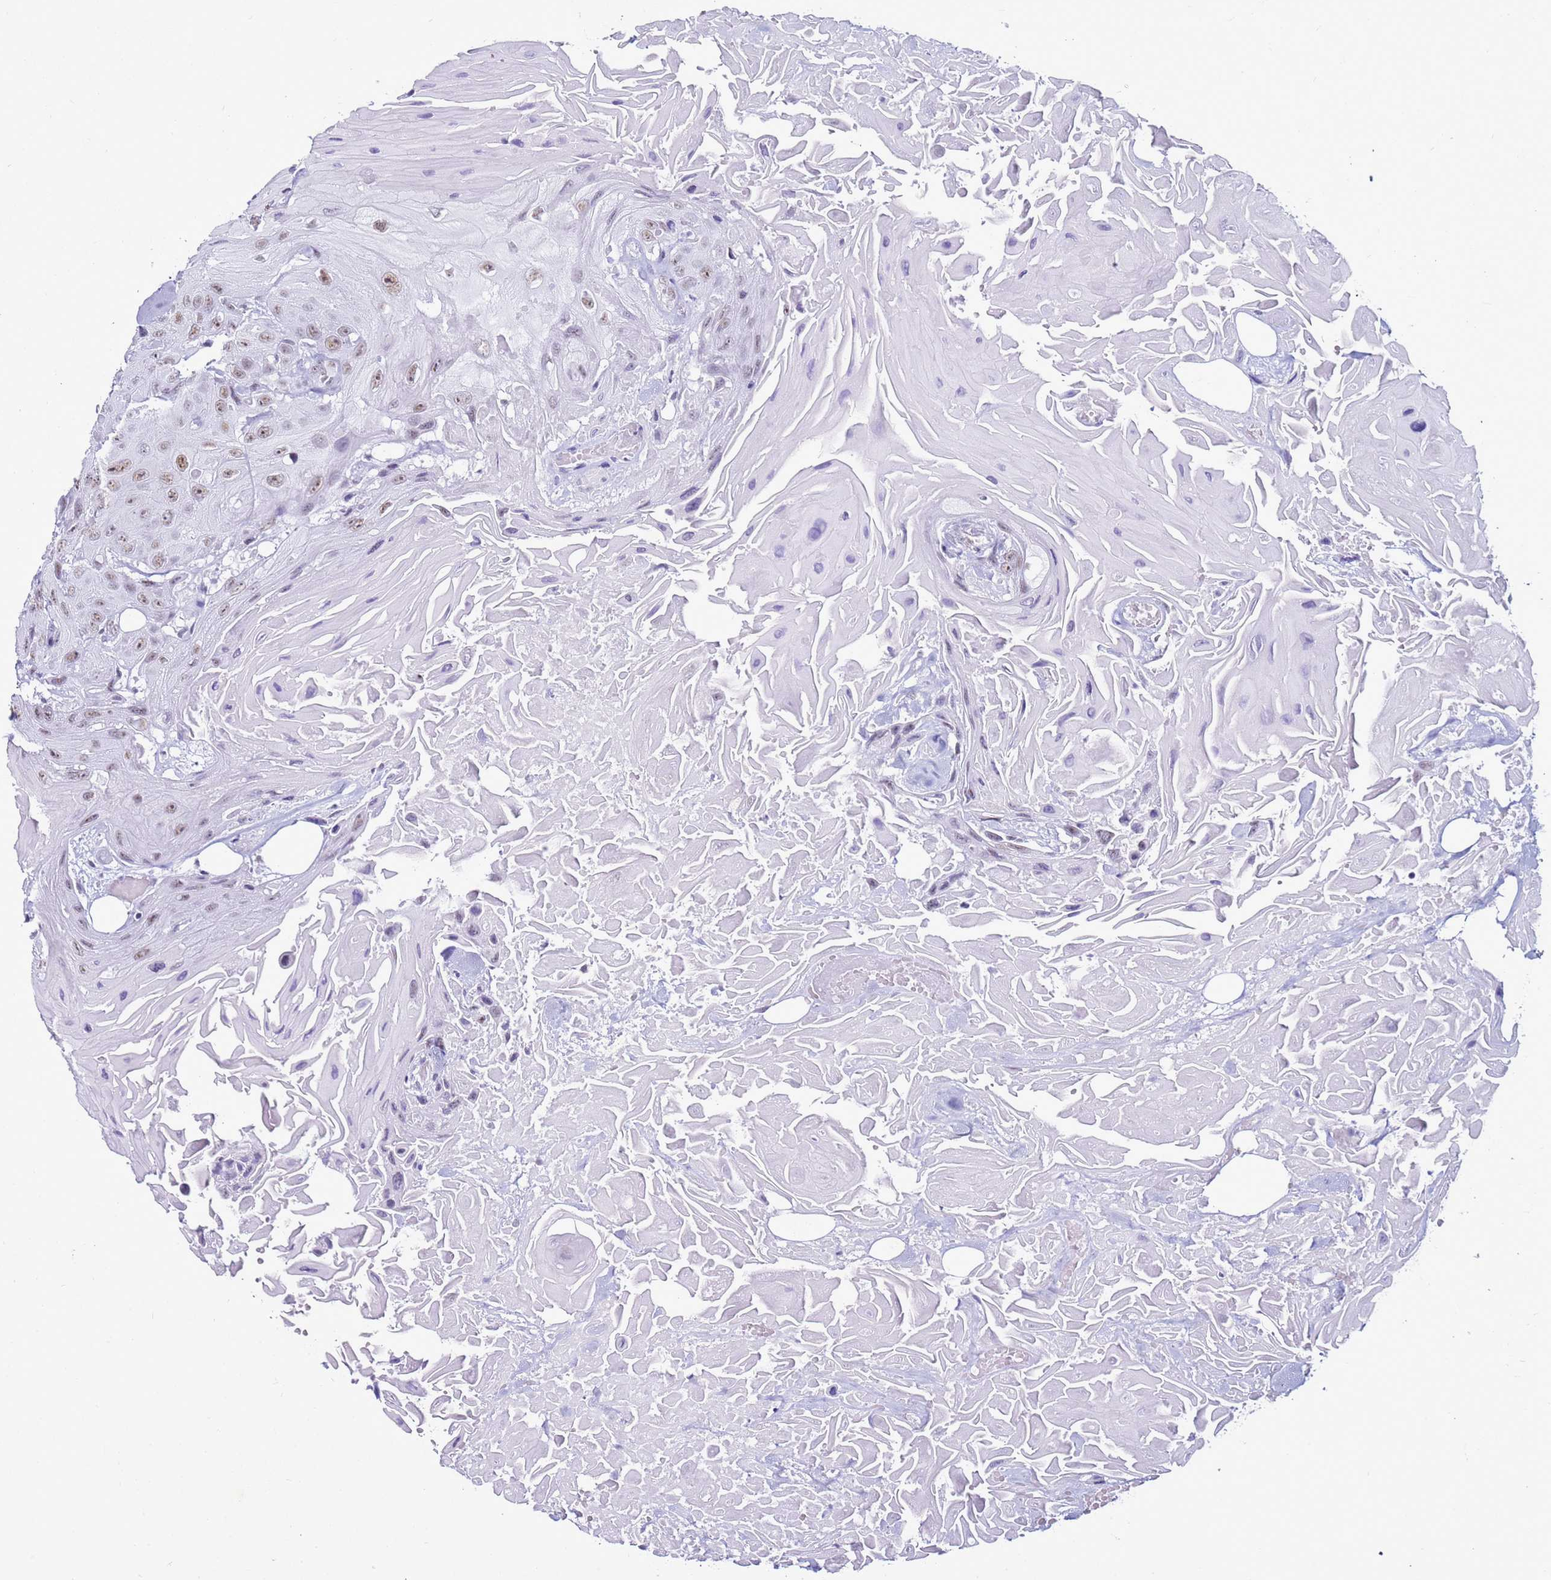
{"staining": {"intensity": "moderate", "quantity": ">75%", "location": "nuclear"}, "tissue": "head and neck cancer", "cell_type": "Tumor cells", "image_type": "cancer", "snomed": [{"axis": "morphology", "description": "Squamous cell carcinoma, NOS"}, {"axis": "topography", "description": "Head-Neck"}], "caption": "Immunohistochemical staining of head and neck squamous cell carcinoma shows medium levels of moderate nuclear protein staining in approximately >75% of tumor cells.", "gene": "DHX15", "patient": {"sex": "male", "age": 81}}